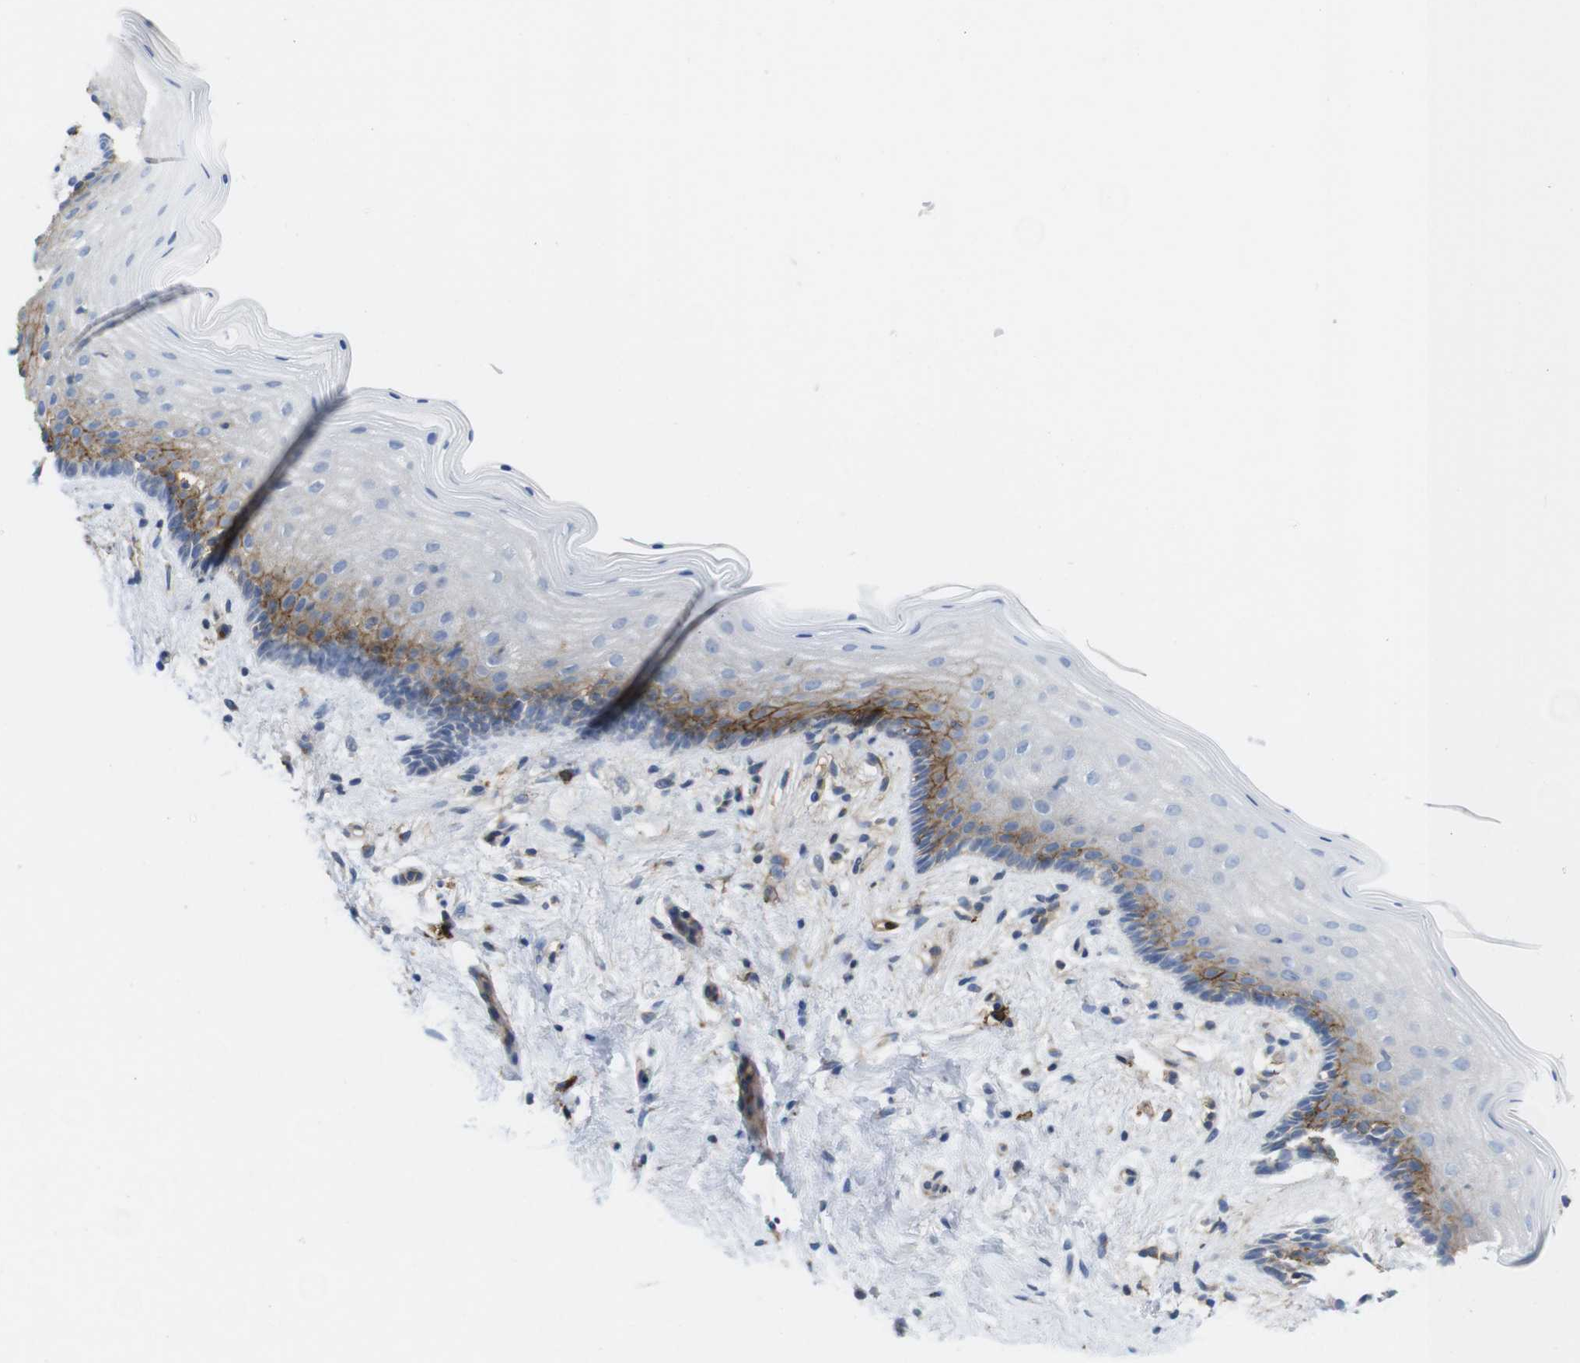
{"staining": {"intensity": "moderate", "quantity": "<25%", "location": "cytoplasmic/membranous"}, "tissue": "vagina", "cell_type": "Squamous epithelial cells", "image_type": "normal", "snomed": [{"axis": "morphology", "description": "Normal tissue, NOS"}, {"axis": "topography", "description": "Vagina"}], "caption": "Benign vagina was stained to show a protein in brown. There is low levels of moderate cytoplasmic/membranous positivity in approximately <25% of squamous epithelial cells. (Stains: DAB in brown, nuclei in blue, Microscopy: brightfield microscopy at high magnification).", "gene": "CCR6", "patient": {"sex": "female", "age": 44}}